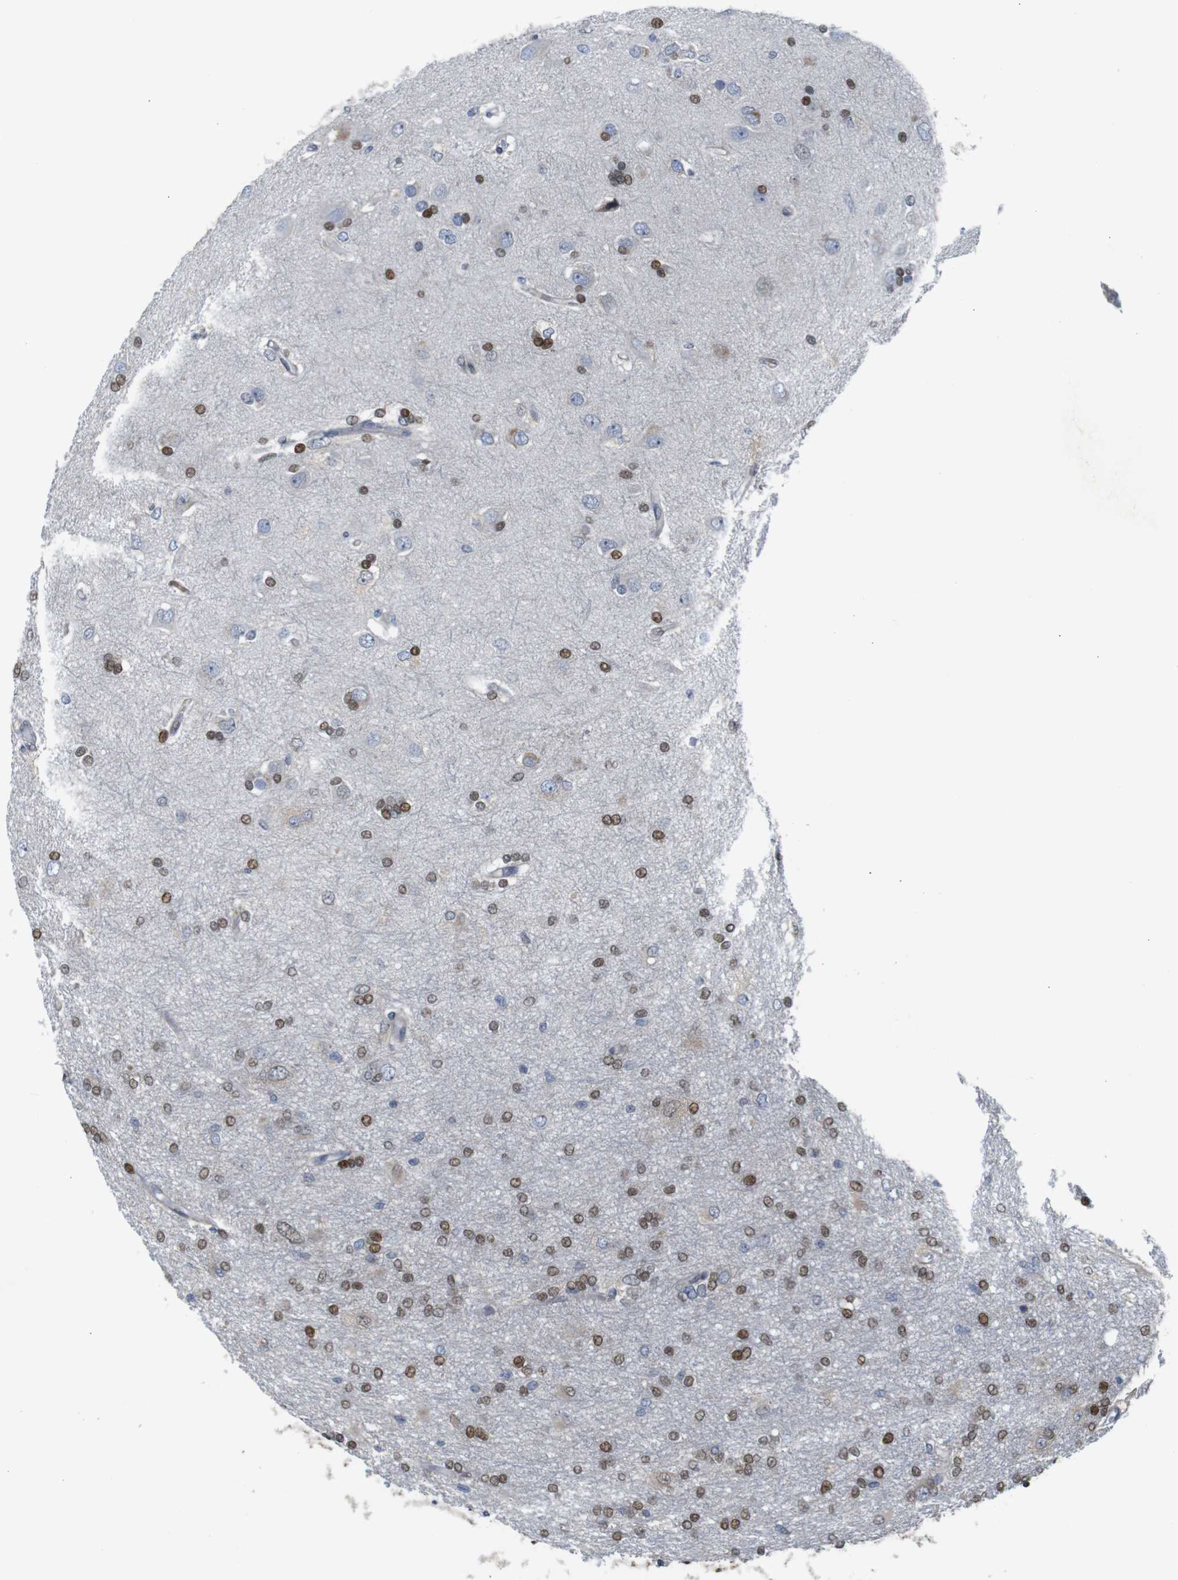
{"staining": {"intensity": "moderate", "quantity": "25%-75%", "location": "nuclear"}, "tissue": "glioma", "cell_type": "Tumor cells", "image_type": "cancer", "snomed": [{"axis": "morphology", "description": "Glioma, malignant, High grade"}, {"axis": "topography", "description": "Brain"}], "caption": "Glioma was stained to show a protein in brown. There is medium levels of moderate nuclear positivity in about 25%-75% of tumor cells. The protein is stained brown, and the nuclei are stained in blue (DAB IHC with brightfield microscopy, high magnification).", "gene": "PTPN1", "patient": {"sex": "female", "age": 59}}